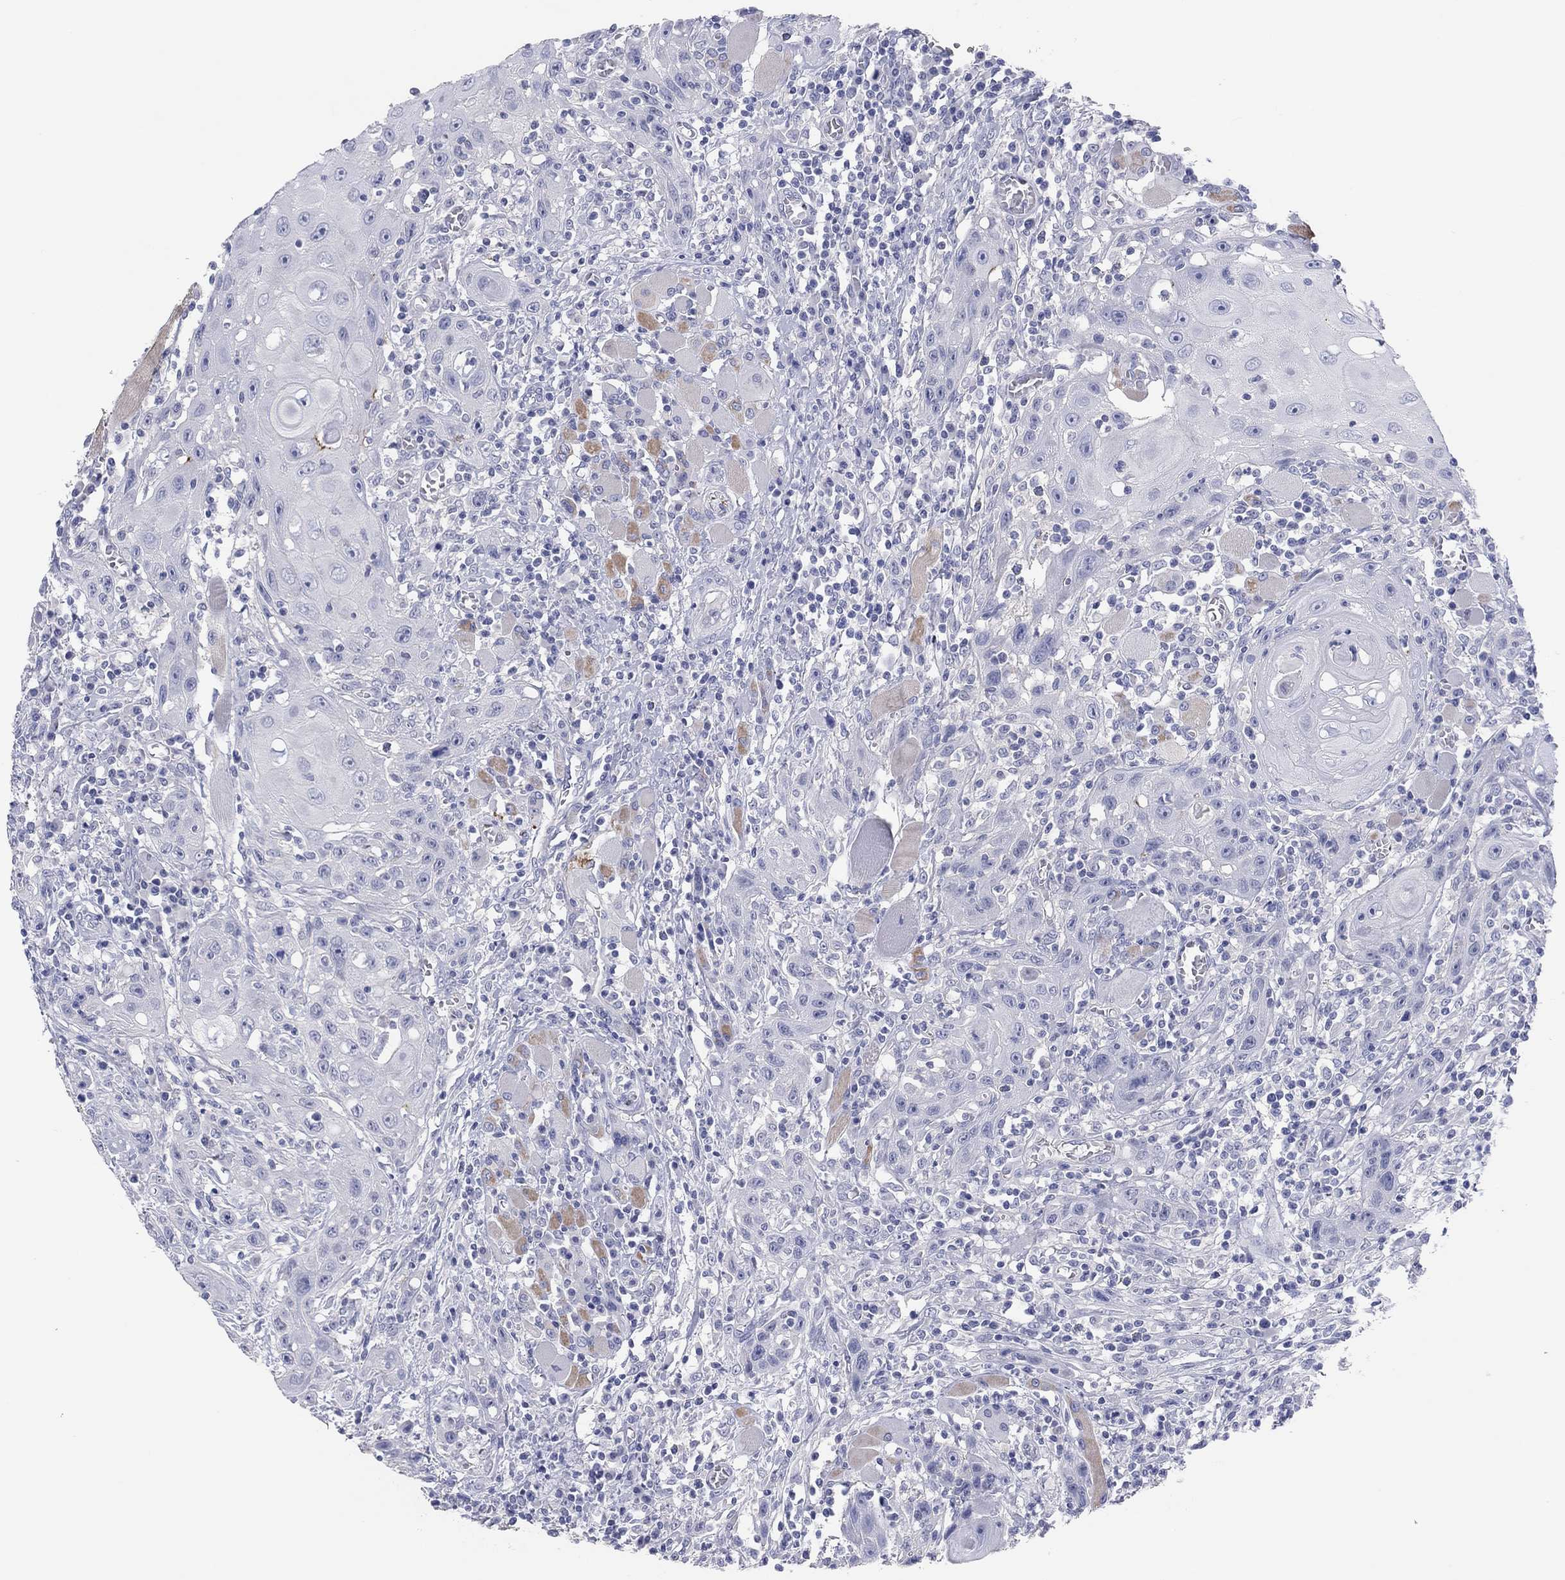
{"staining": {"intensity": "negative", "quantity": "none", "location": "none"}, "tissue": "head and neck cancer", "cell_type": "Tumor cells", "image_type": "cancer", "snomed": [{"axis": "morphology", "description": "Normal tissue, NOS"}, {"axis": "morphology", "description": "Squamous cell carcinoma, NOS"}, {"axis": "topography", "description": "Oral tissue"}, {"axis": "topography", "description": "Head-Neck"}], "caption": "A histopathology image of human head and neck cancer (squamous cell carcinoma) is negative for staining in tumor cells. The staining was performed using DAB to visualize the protein expression in brown, while the nuclei were stained in blue with hematoxylin (Magnification: 20x).", "gene": "CPNE6", "patient": {"sex": "male", "age": 71}}